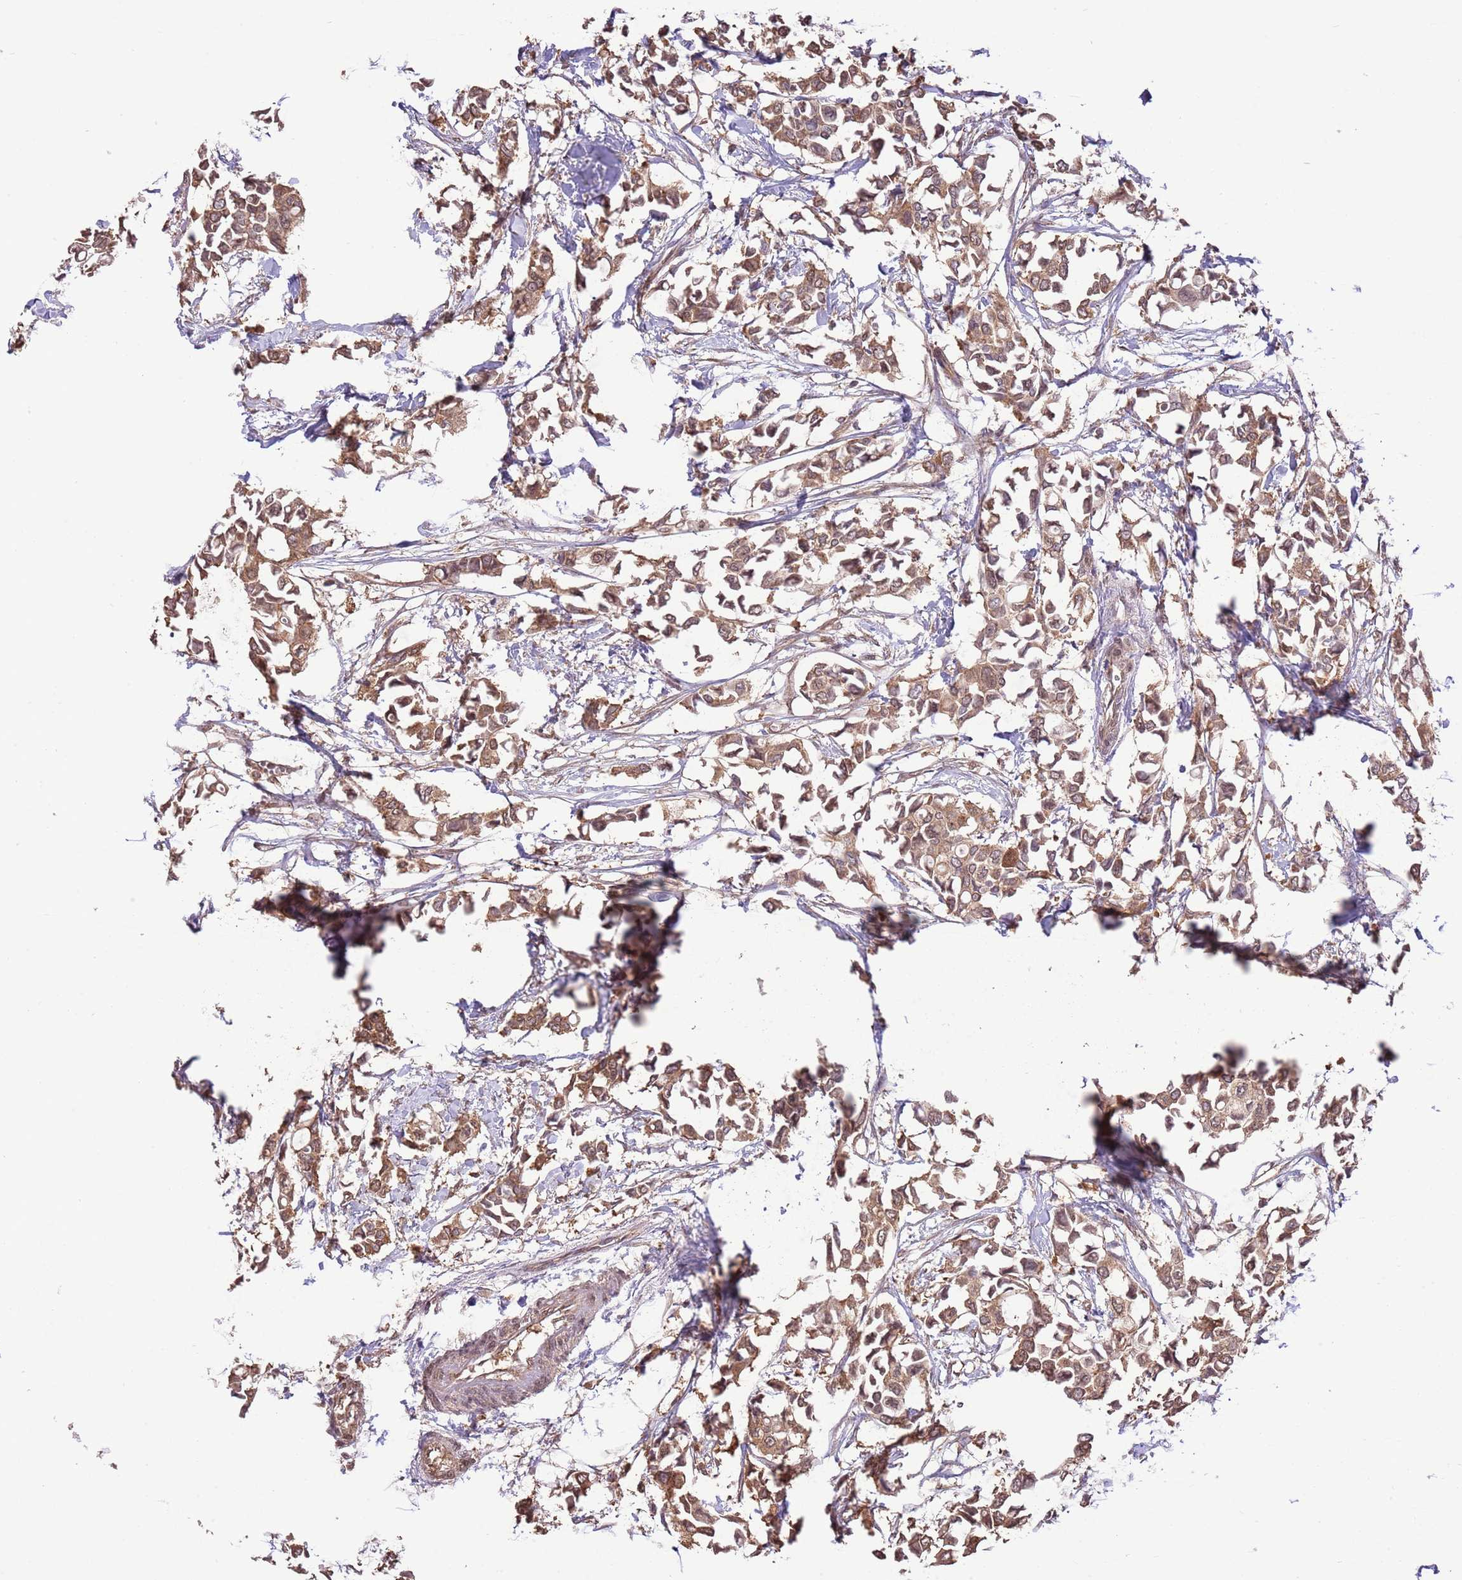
{"staining": {"intensity": "moderate", "quantity": ">75%", "location": "cytoplasmic/membranous,nuclear"}, "tissue": "breast cancer", "cell_type": "Tumor cells", "image_type": "cancer", "snomed": [{"axis": "morphology", "description": "Duct carcinoma"}, {"axis": "topography", "description": "Breast"}], "caption": "Moderate cytoplasmic/membranous and nuclear expression for a protein is identified in approximately >75% of tumor cells of breast intraductal carcinoma using immunohistochemistry.", "gene": "AMIGO1", "patient": {"sex": "female", "age": 41}}